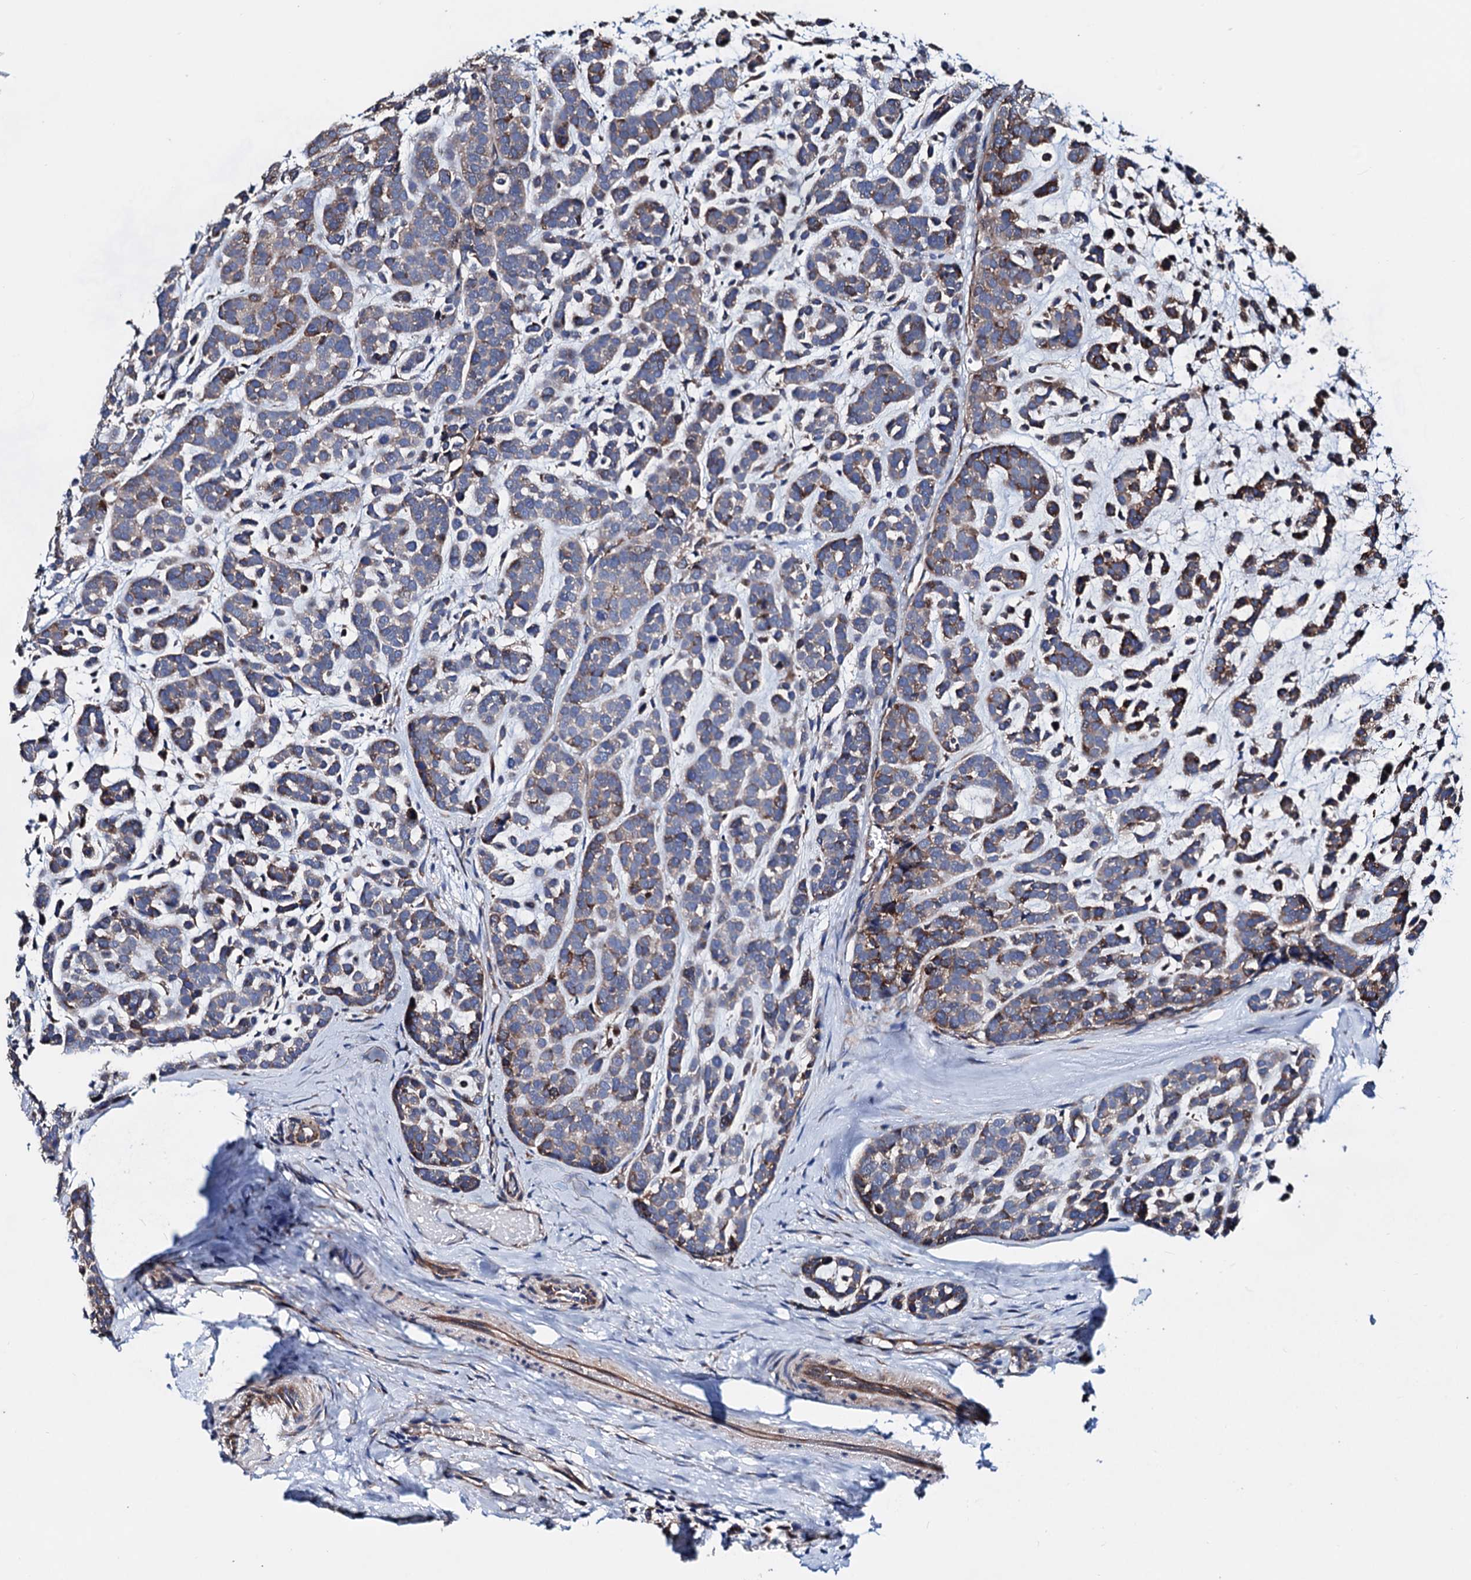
{"staining": {"intensity": "moderate", "quantity": "25%-75%", "location": "cytoplasmic/membranous"}, "tissue": "head and neck cancer", "cell_type": "Tumor cells", "image_type": "cancer", "snomed": [{"axis": "morphology", "description": "Adenocarcinoma, NOS"}, {"axis": "morphology", "description": "Adenoma, NOS"}, {"axis": "topography", "description": "Head-Neck"}], "caption": "Tumor cells demonstrate medium levels of moderate cytoplasmic/membranous positivity in about 25%-75% of cells in adenoma (head and neck).", "gene": "AKAP11", "patient": {"sex": "female", "age": 55}}